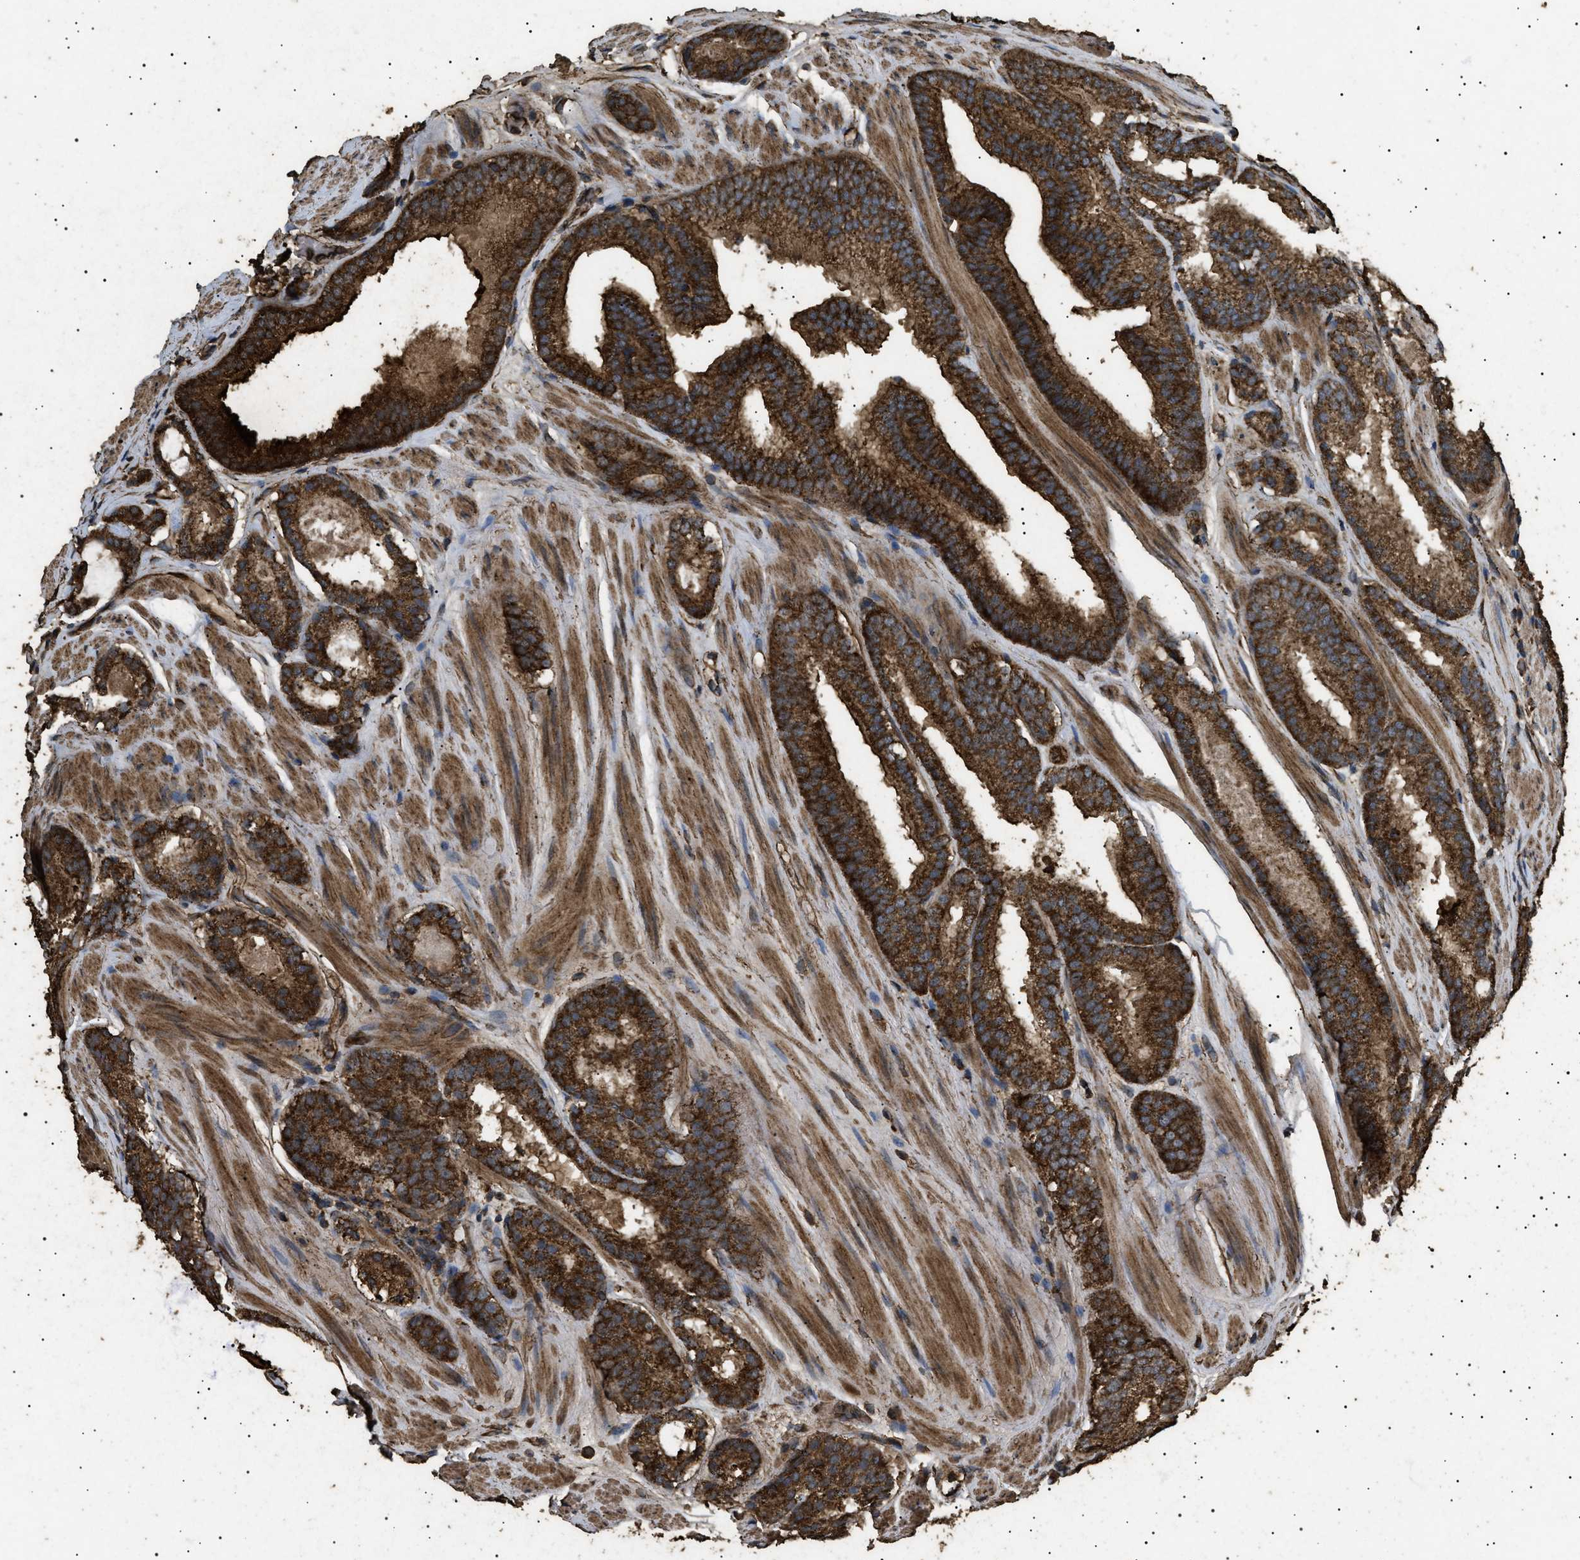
{"staining": {"intensity": "strong", "quantity": ">75%", "location": "cytoplasmic/membranous"}, "tissue": "prostate cancer", "cell_type": "Tumor cells", "image_type": "cancer", "snomed": [{"axis": "morphology", "description": "Adenocarcinoma, Low grade"}, {"axis": "topography", "description": "Prostate"}], "caption": "Tumor cells show strong cytoplasmic/membranous staining in about >75% of cells in prostate adenocarcinoma (low-grade). (DAB (3,3'-diaminobenzidine) = brown stain, brightfield microscopy at high magnification).", "gene": "CYRIA", "patient": {"sex": "male", "age": 69}}